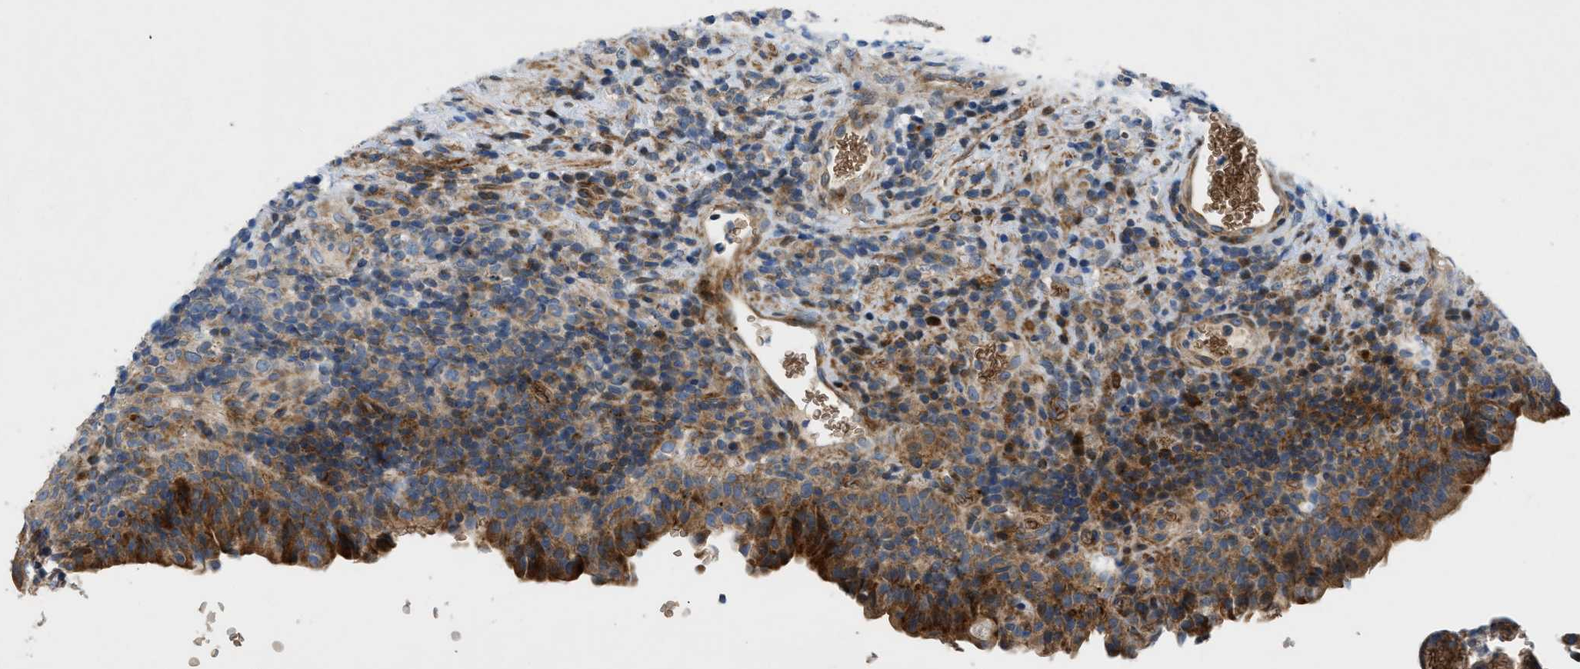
{"staining": {"intensity": "moderate", "quantity": ">75%", "location": "cytoplasmic/membranous"}, "tissue": "urothelial cancer", "cell_type": "Tumor cells", "image_type": "cancer", "snomed": [{"axis": "morphology", "description": "Urothelial carcinoma, Low grade"}, {"axis": "topography", "description": "Urinary bladder"}], "caption": "Human urothelial carcinoma (low-grade) stained for a protein (brown) displays moderate cytoplasmic/membranous positive staining in about >75% of tumor cells.", "gene": "DHODH", "patient": {"sex": "female", "age": 75}}